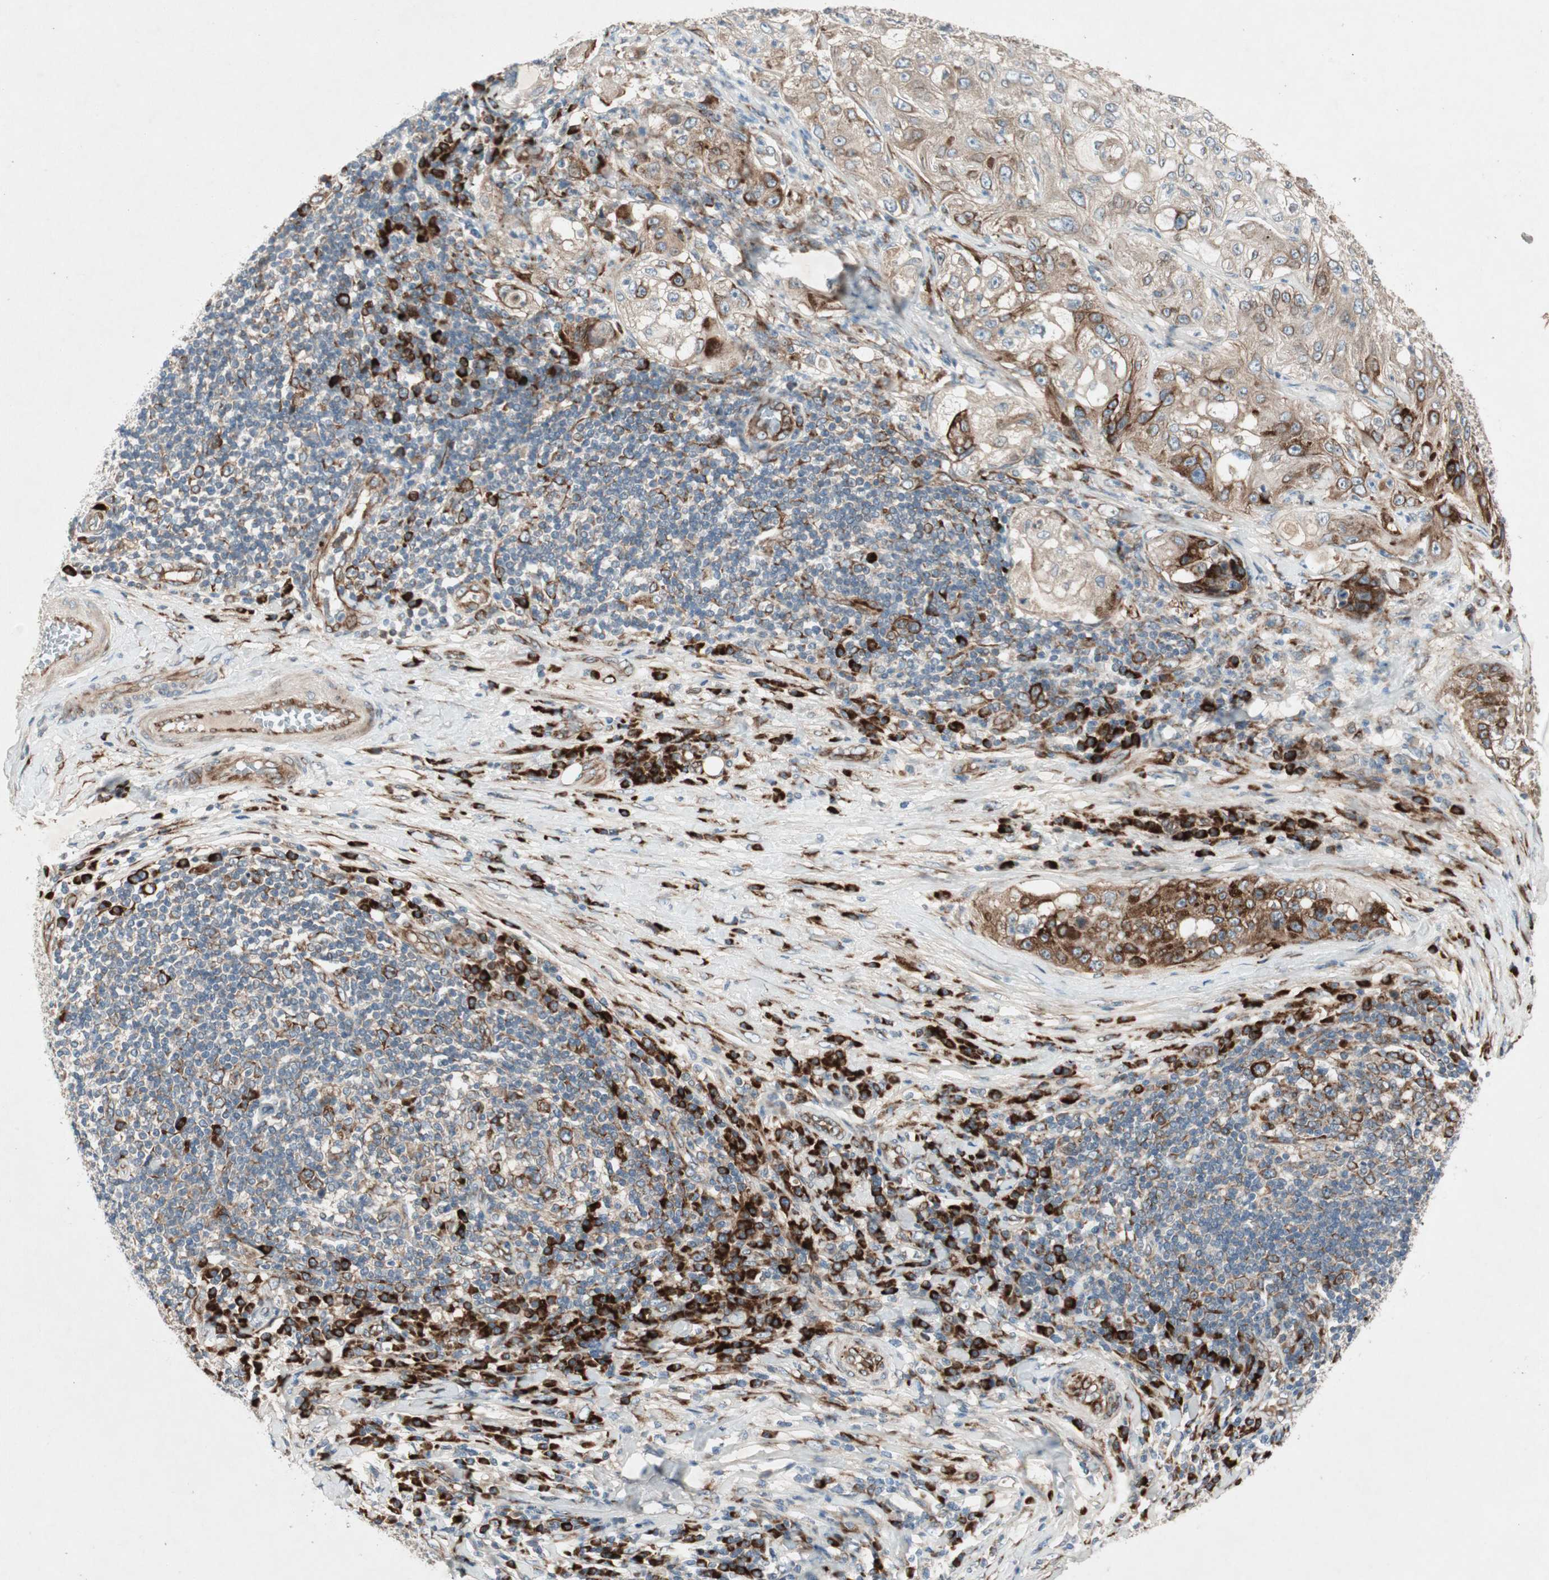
{"staining": {"intensity": "moderate", "quantity": ">75%", "location": "cytoplasmic/membranous"}, "tissue": "lung cancer", "cell_type": "Tumor cells", "image_type": "cancer", "snomed": [{"axis": "morphology", "description": "Inflammation, NOS"}, {"axis": "morphology", "description": "Squamous cell carcinoma, NOS"}, {"axis": "topography", "description": "Lymph node"}, {"axis": "topography", "description": "Soft tissue"}, {"axis": "topography", "description": "Lung"}], "caption": "An immunohistochemistry photomicrograph of neoplastic tissue is shown. Protein staining in brown highlights moderate cytoplasmic/membranous positivity in lung cancer (squamous cell carcinoma) within tumor cells.", "gene": "APOO", "patient": {"sex": "male", "age": 66}}